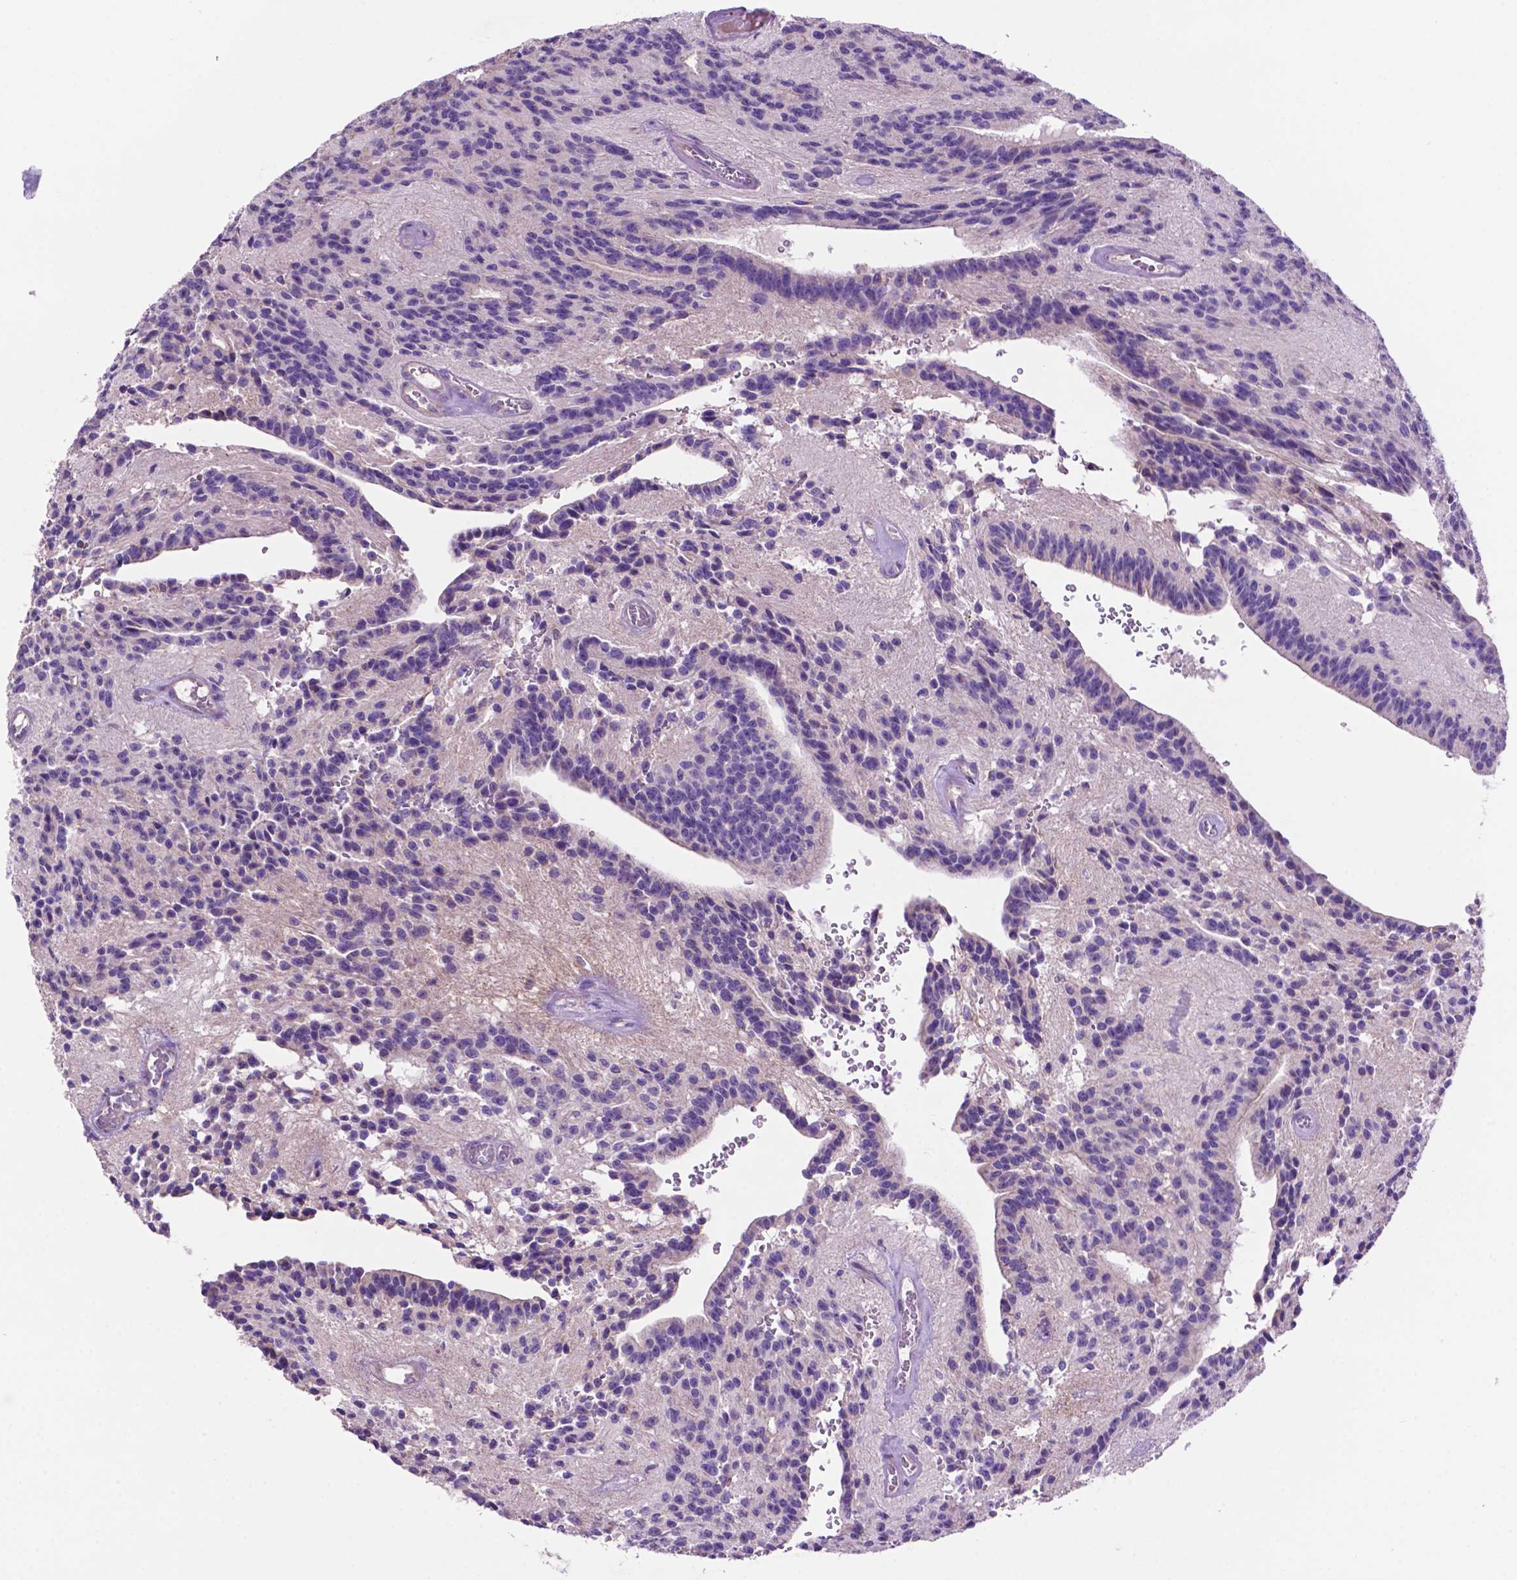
{"staining": {"intensity": "negative", "quantity": "none", "location": "none"}, "tissue": "glioma", "cell_type": "Tumor cells", "image_type": "cancer", "snomed": [{"axis": "morphology", "description": "Glioma, malignant, Low grade"}, {"axis": "topography", "description": "Brain"}], "caption": "Protein analysis of glioma exhibits no significant expression in tumor cells.", "gene": "PHYHIP", "patient": {"sex": "male", "age": 31}}